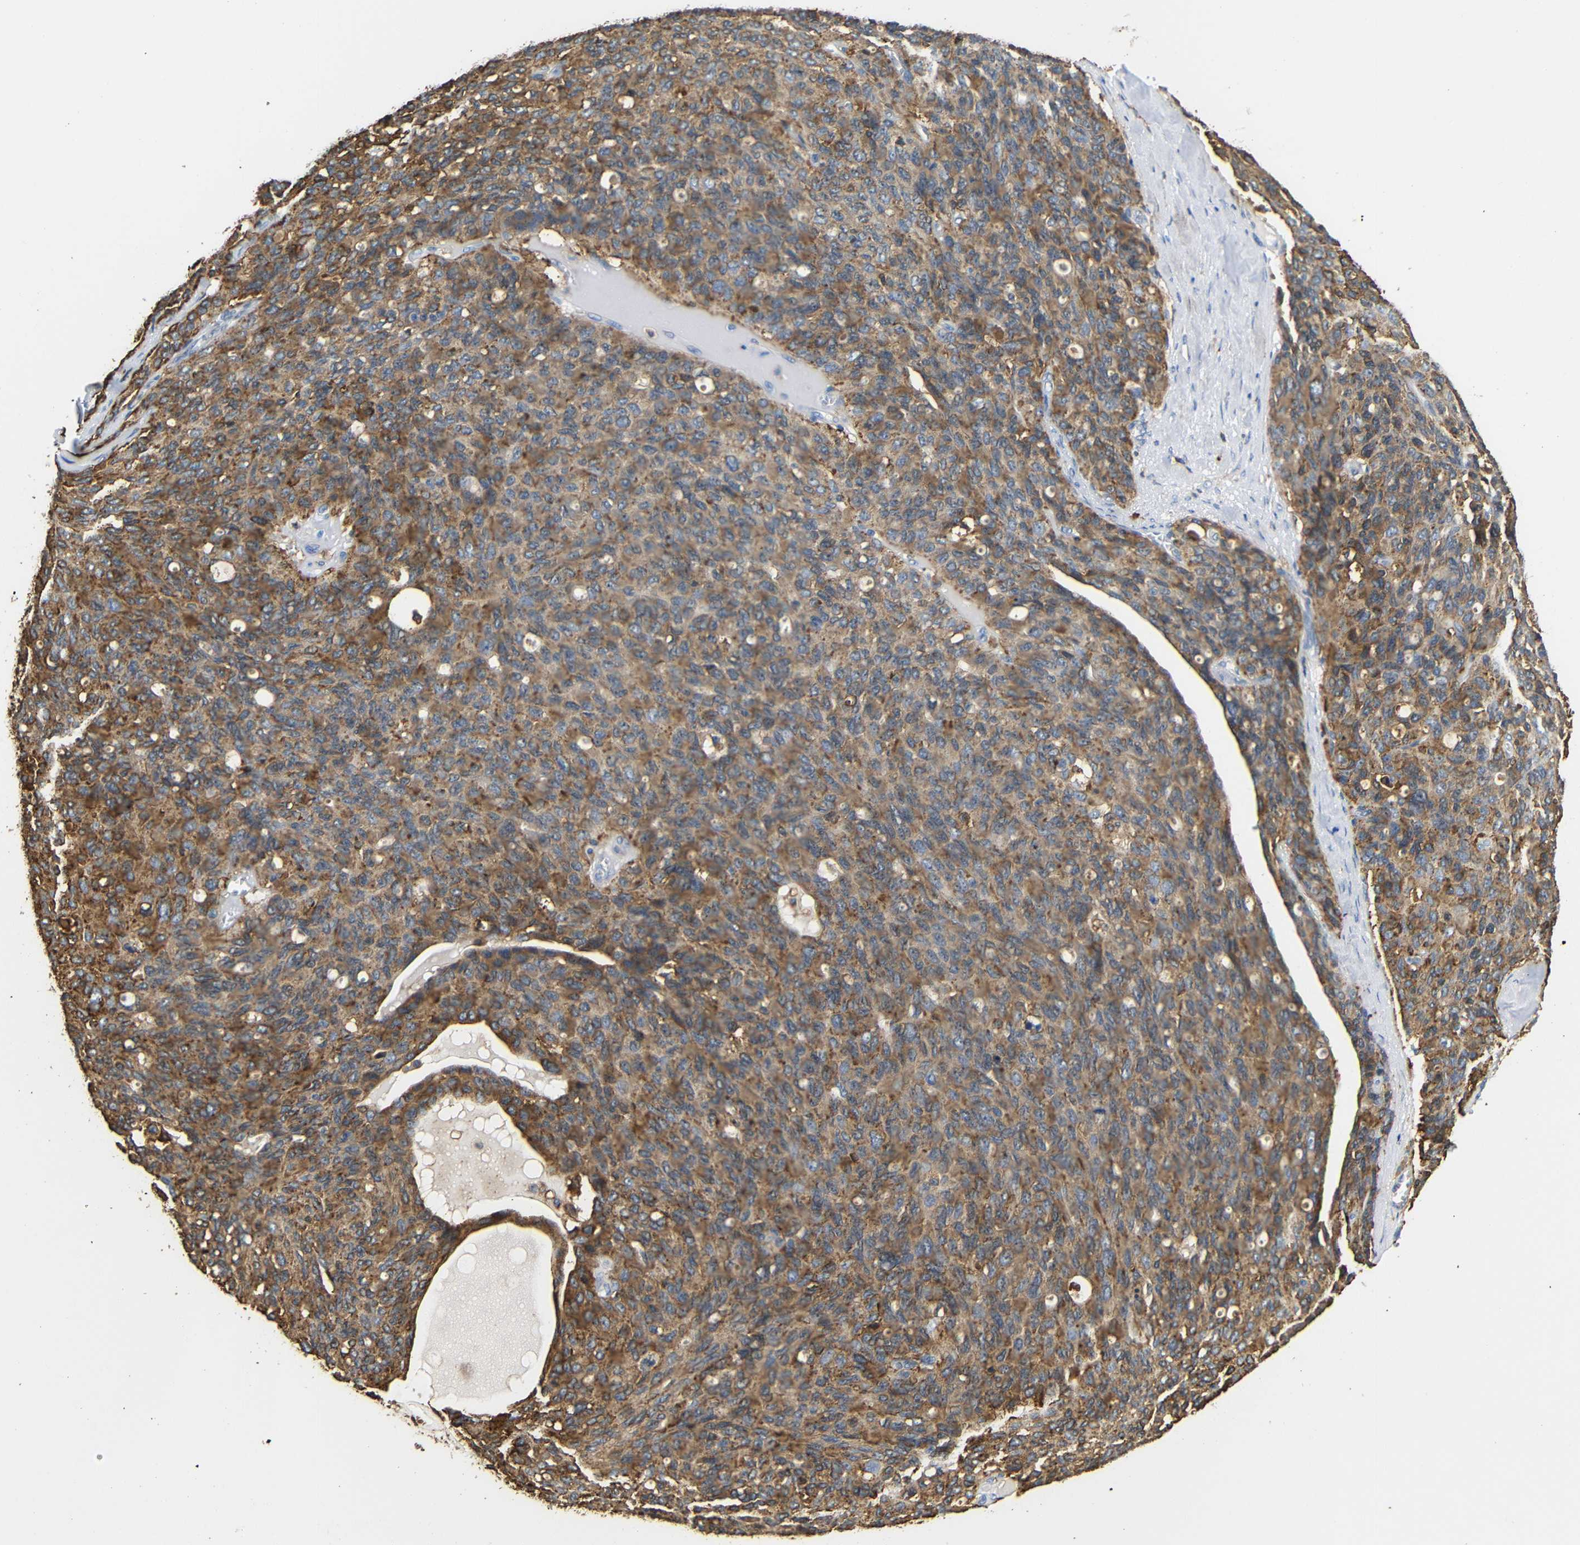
{"staining": {"intensity": "moderate", "quantity": ">75%", "location": "cytoplasmic/membranous"}, "tissue": "ovarian cancer", "cell_type": "Tumor cells", "image_type": "cancer", "snomed": [{"axis": "morphology", "description": "Carcinoma, endometroid"}, {"axis": "topography", "description": "Ovary"}], "caption": "DAB immunohistochemical staining of ovarian endometroid carcinoma demonstrates moderate cytoplasmic/membranous protein expression in approximately >75% of tumor cells. The protein of interest is stained brown, and the nuclei are stained in blue (DAB IHC with brightfield microscopy, high magnification).", "gene": "HLA-DQB1", "patient": {"sex": "female", "age": 60}}